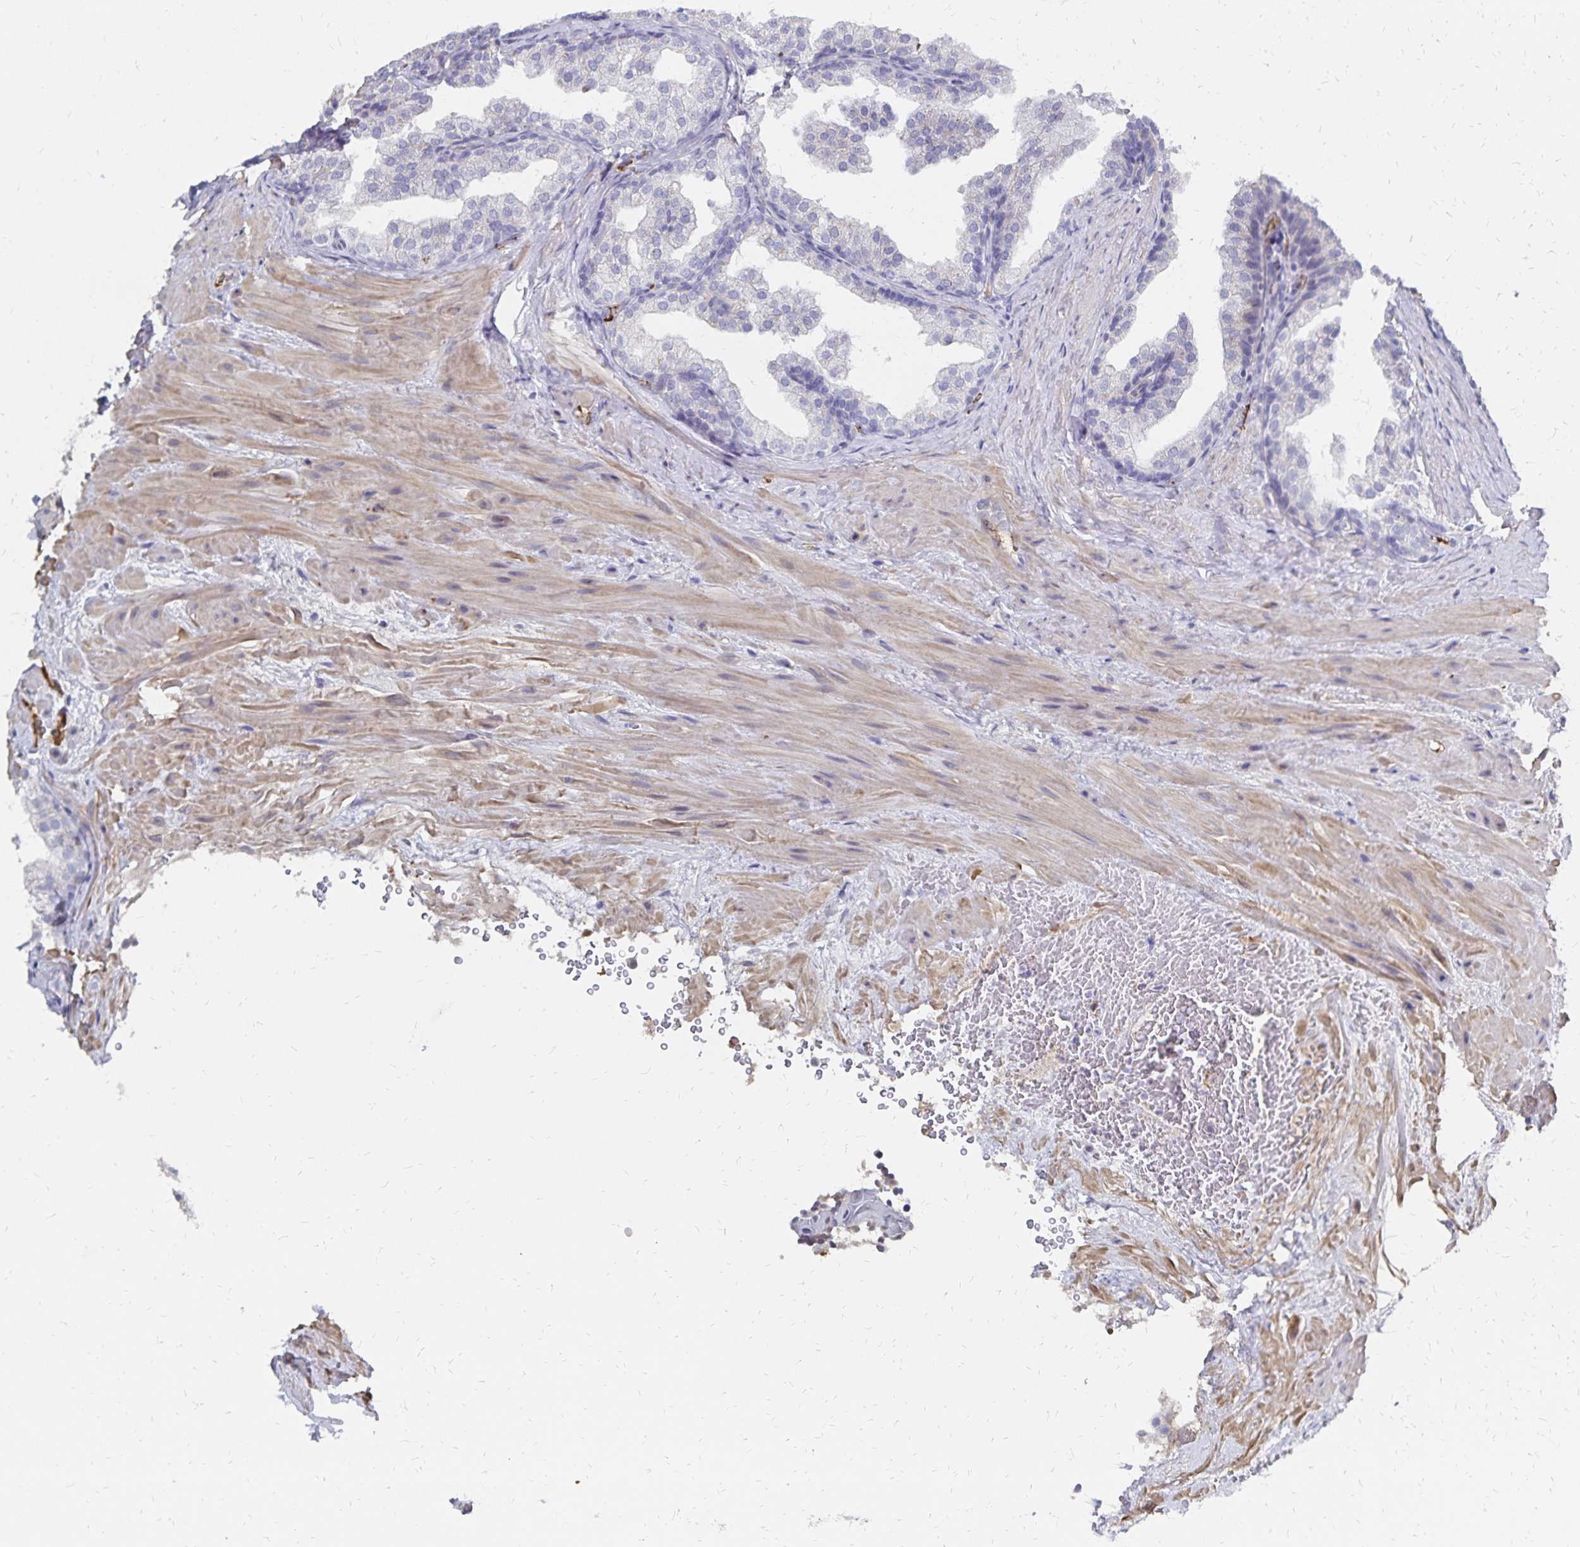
{"staining": {"intensity": "weak", "quantity": "<25%", "location": "cytoplasmic/membranous"}, "tissue": "prostate", "cell_type": "Glandular cells", "image_type": "normal", "snomed": [{"axis": "morphology", "description": "Normal tissue, NOS"}, {"axis": "topography", "description": "Prostate"}], "caption": "Glandular cells are negative for protein expression in unremarkable human prostate. (Stains: DAB immunohistochemistry (IHC) with hematoxylin counter stain, Microscopy: brightfield microscopy at high magnification).", "gene": "KISS1", "patient": {"sex": "male", "age": 37}}